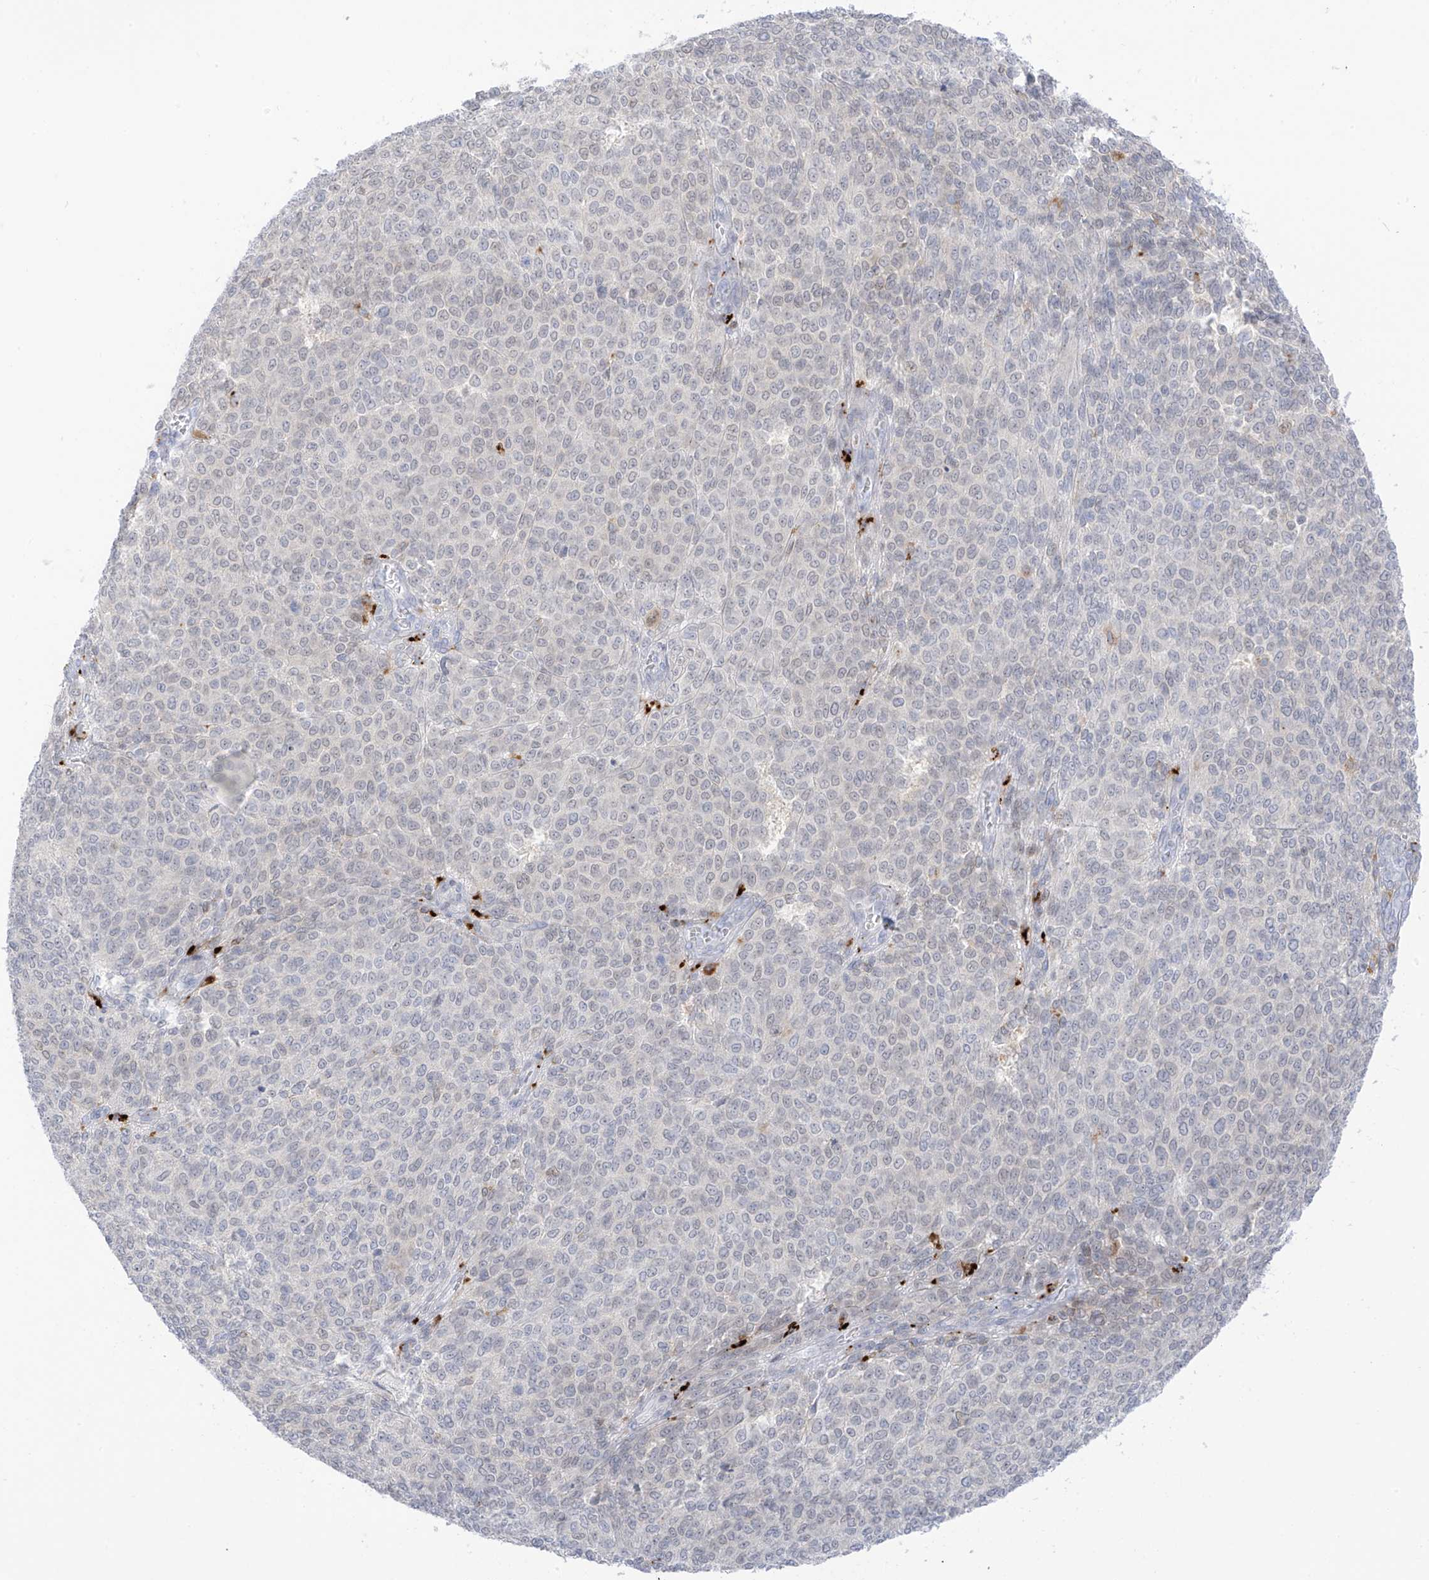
{"staining": {"intensity": "negative", "quantity": "none", "location": "none"}, "tissue": "melanoma", "cell_type": "Tumor cells", "image_type": "cancer", "snomed": [{"axis": "morphology", "description": "Malignant melanoma, NOS"}, {"axis": "topography", "description": "Skin"}], "caption": "This is an immunohistochemistry (IHC) micrograph of melanoma. There is no expression in tumor cells.", "gene": "PSPH", "patient": {"sex": "male", "age": 49}}